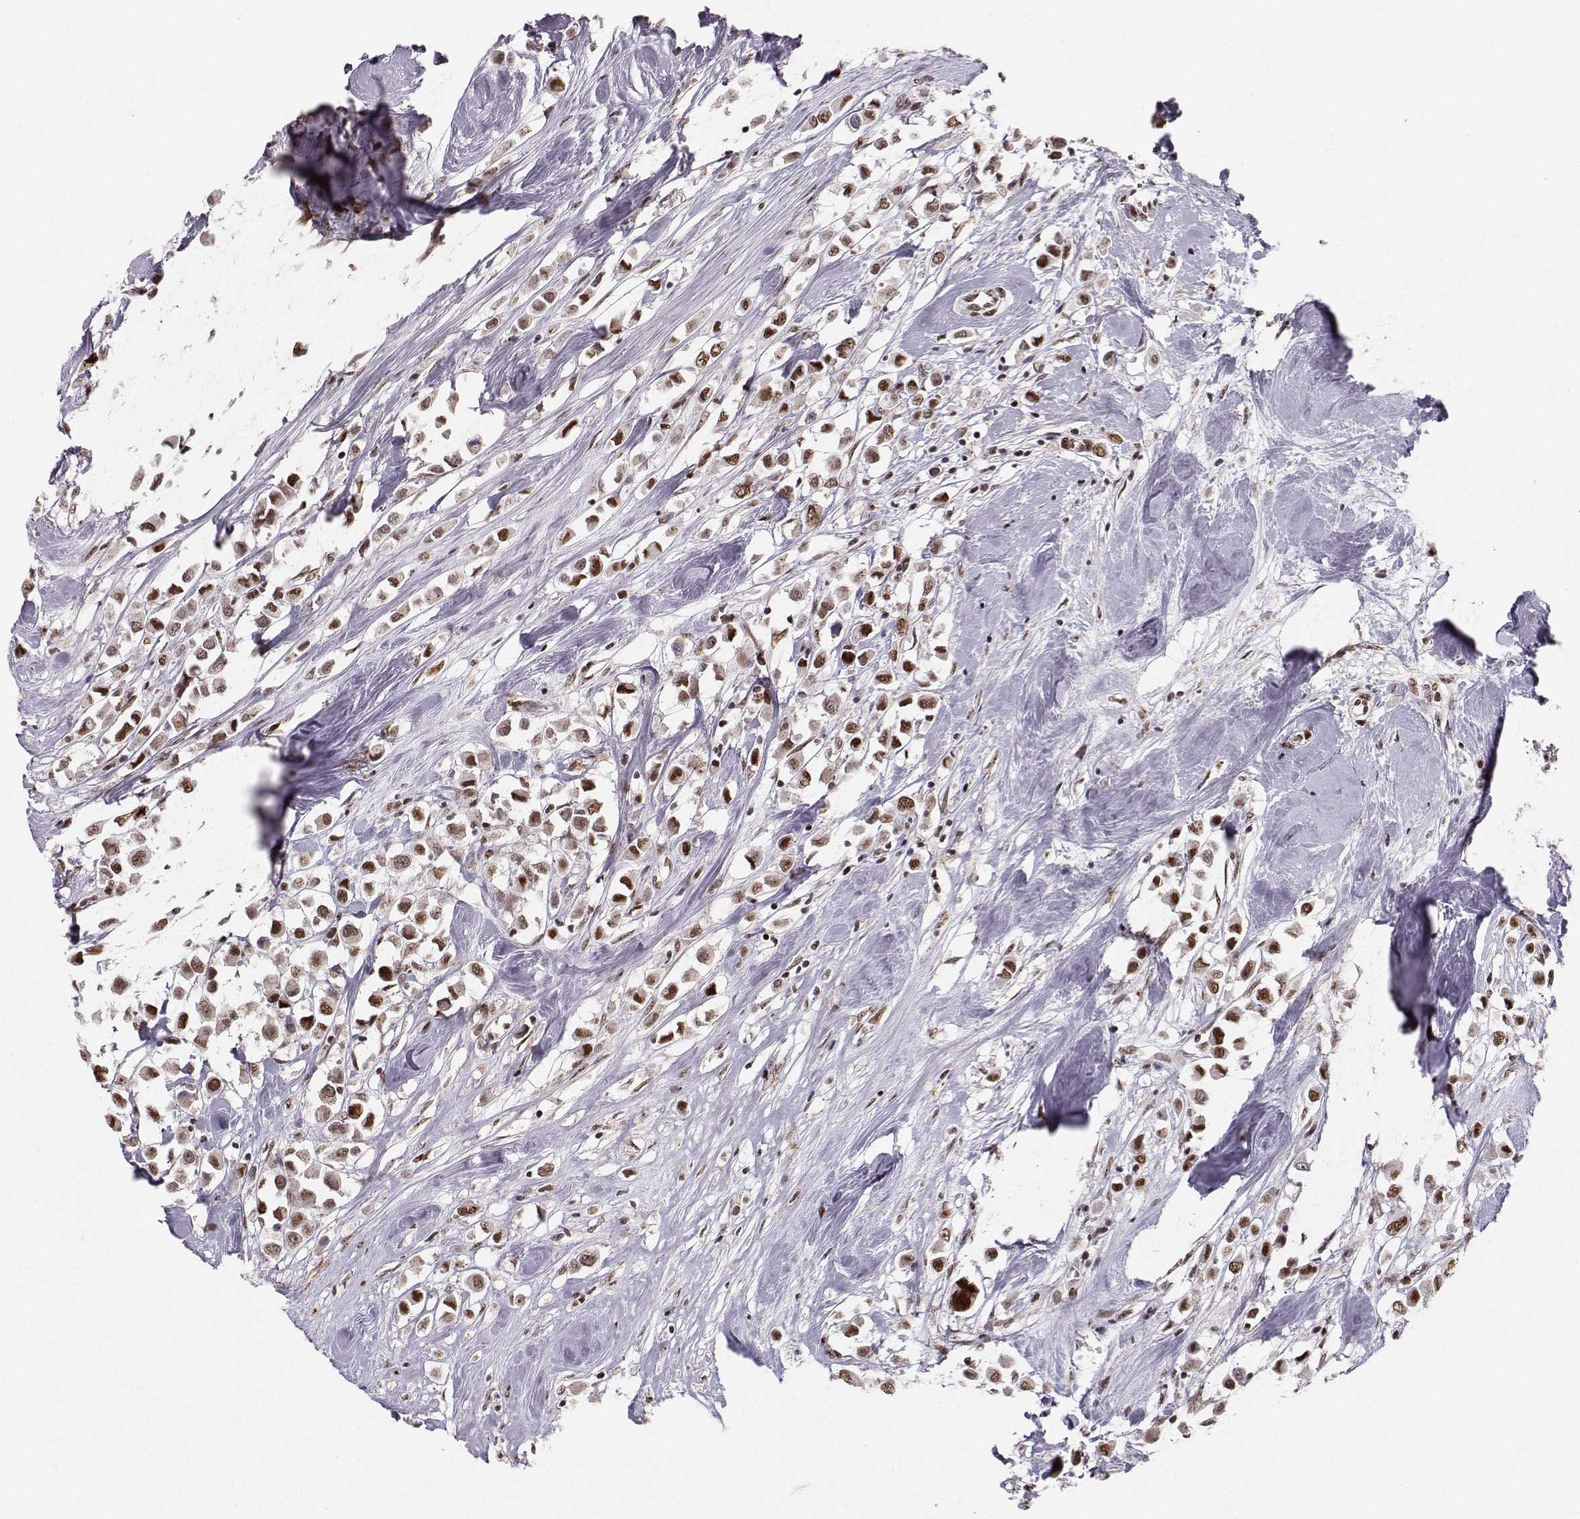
{"staining": {"intensity": "strong", "quantity": ">75%", "location": "nuclear"}, "tissue": "breast cancer", "cell_type": "Tumor cells", "image_type": "cancer", "snomed": [{"axis": "morphology", "description": "Duct carcinoma"}, {"axis": "topography", "description": "Breast"}], "caption": "Protein analysis of breast cancer (intraductal carcinoma) tissue exhibits strong nuclear staining in approximately >75% of tumor cells. (IHC, brightfield microscopy, high magnification).", "gene": "SNAPC2", "patient": {"sex": "female", "age": 61}}